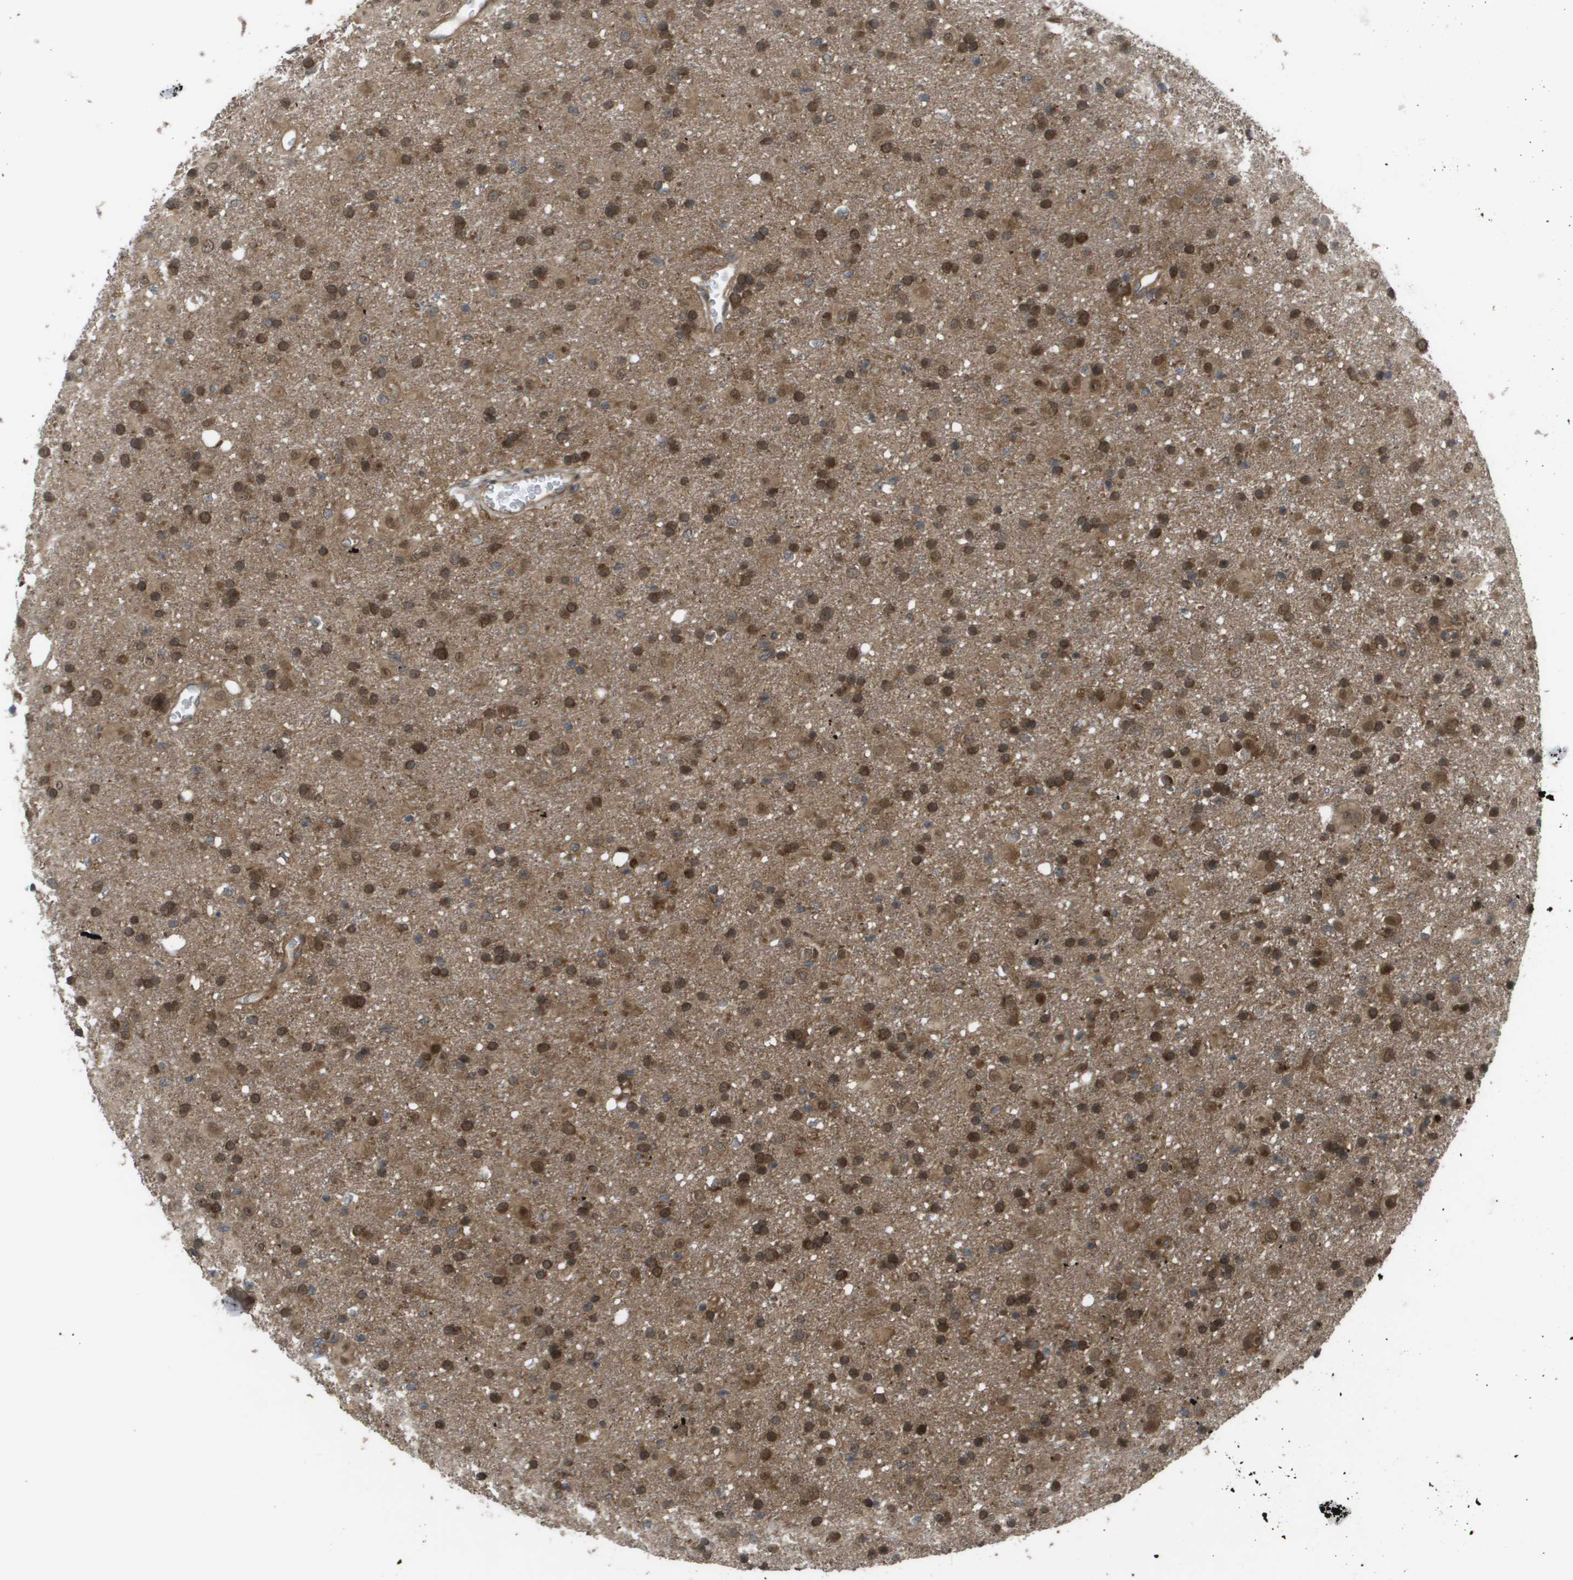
{"staining": {"intensity": "moderate", "quantity": ">75%", "location": "cytoplasmic/membranous,nuclear"}, "tissue": "glioma", "cell_type": "Tumor cells", "image_type": "cancer", "snomed": [{"axis": "morphology", "description": "Glioma, malignant, Low grade"}, {"axis": "topography", "description": "Brain"}], "caption": "A brown stain labels moderate cytoplasmic/membranous and nuclear positivity of a protein in human malignant low-grade glioma tumor cells. (DAB (3,3'-diaminobenzidine) IHC with brightfield microscopy, high magnification).", "gene": "CTPS2", "patient": {"sex": "male", "age": 65}}